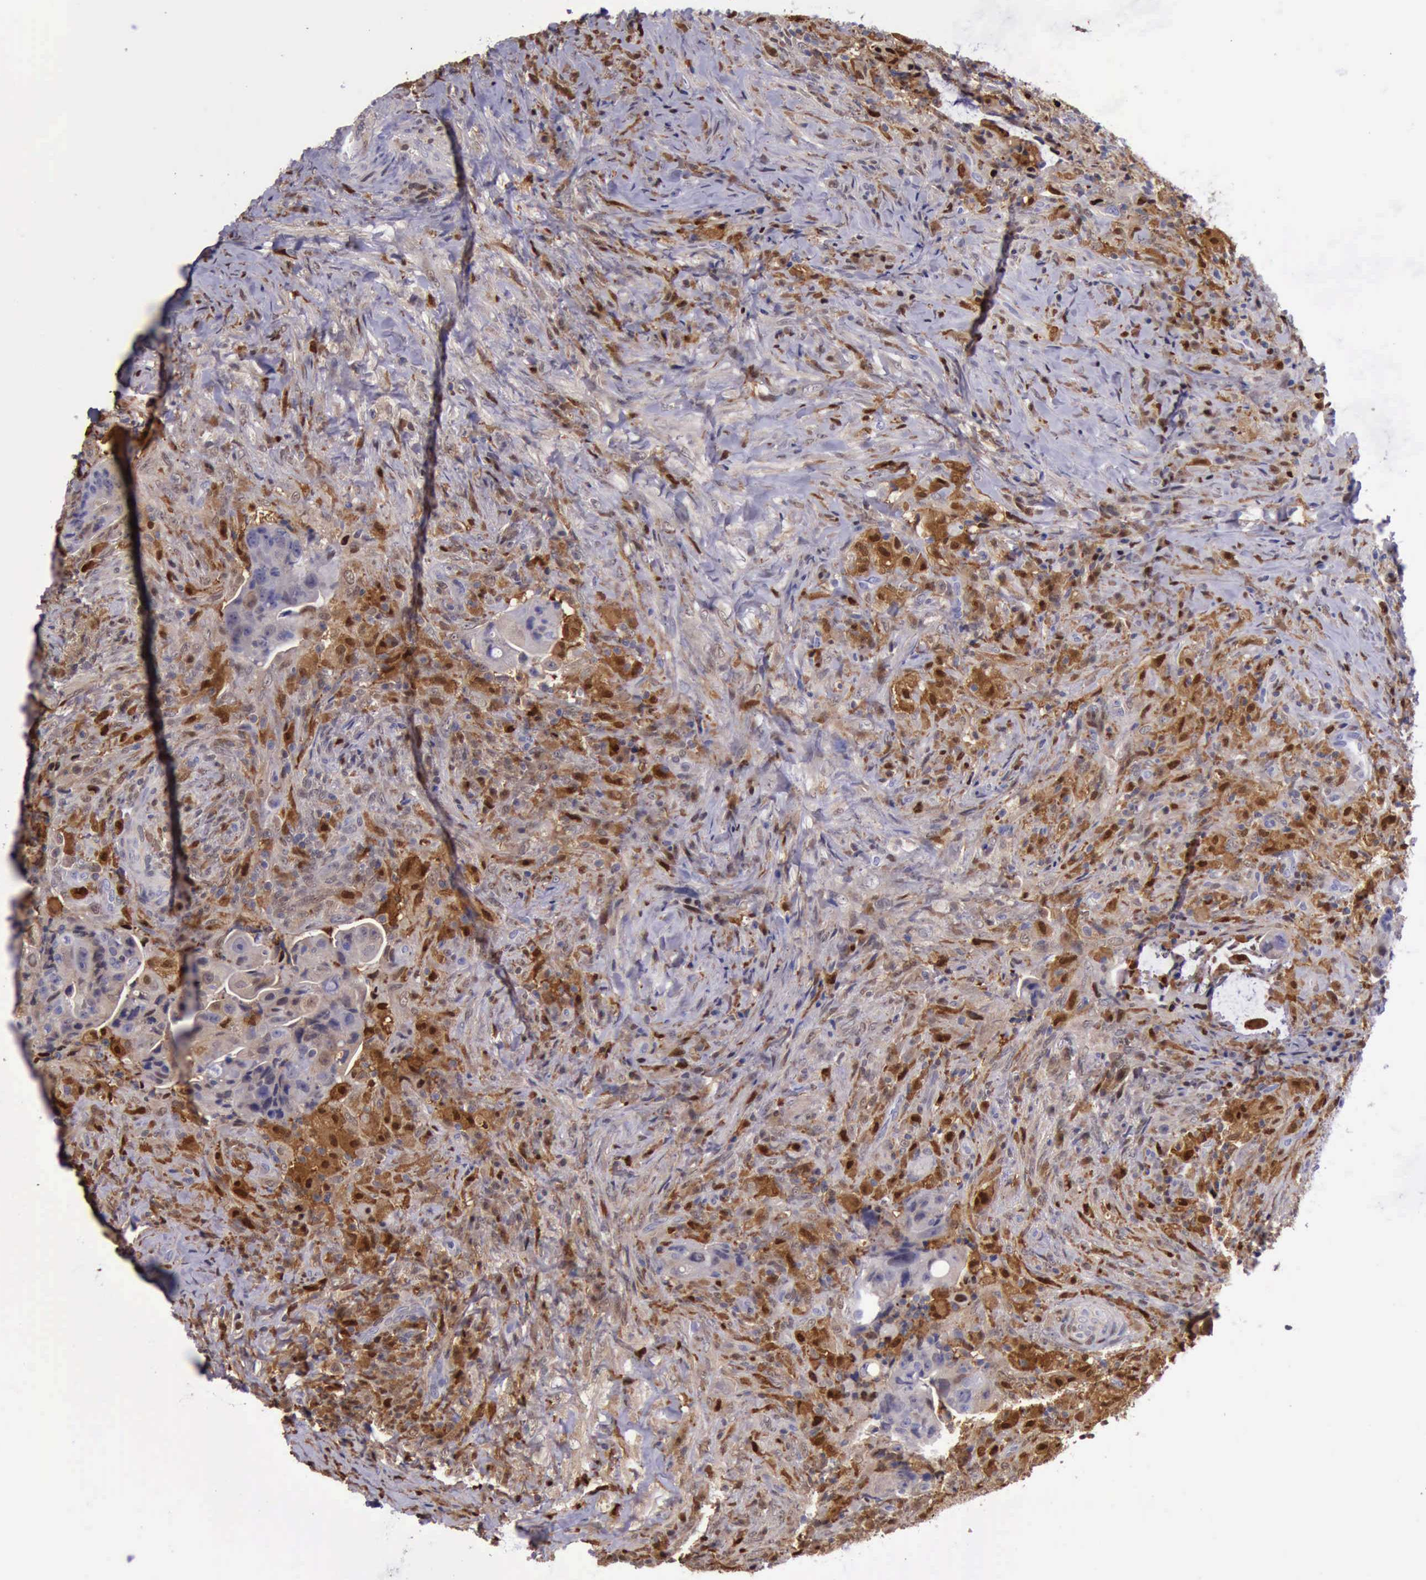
{"staining": {"intensity": "strong", "quantity": "25%-75%", "location": "cytoplasmic/membranous,nuclear"}, "tissue": "colorectal cancer", "cell_type": "Tumor cells", "image_type": "cancer", "snomed": [{"axis": "morphology", "description": "Adenocarcinoma, NOS"}, {"axis": "topography", "description": "Rectum"}], "caption": "Human colorectal cancer stained with a brown dye demonstrates strong cytoplasmic/membranous and nuclear positive positivity in about 25%-75% of tumor cells.", "gene": "TYMP", "patient": {"sex": "female", "age": 71}}